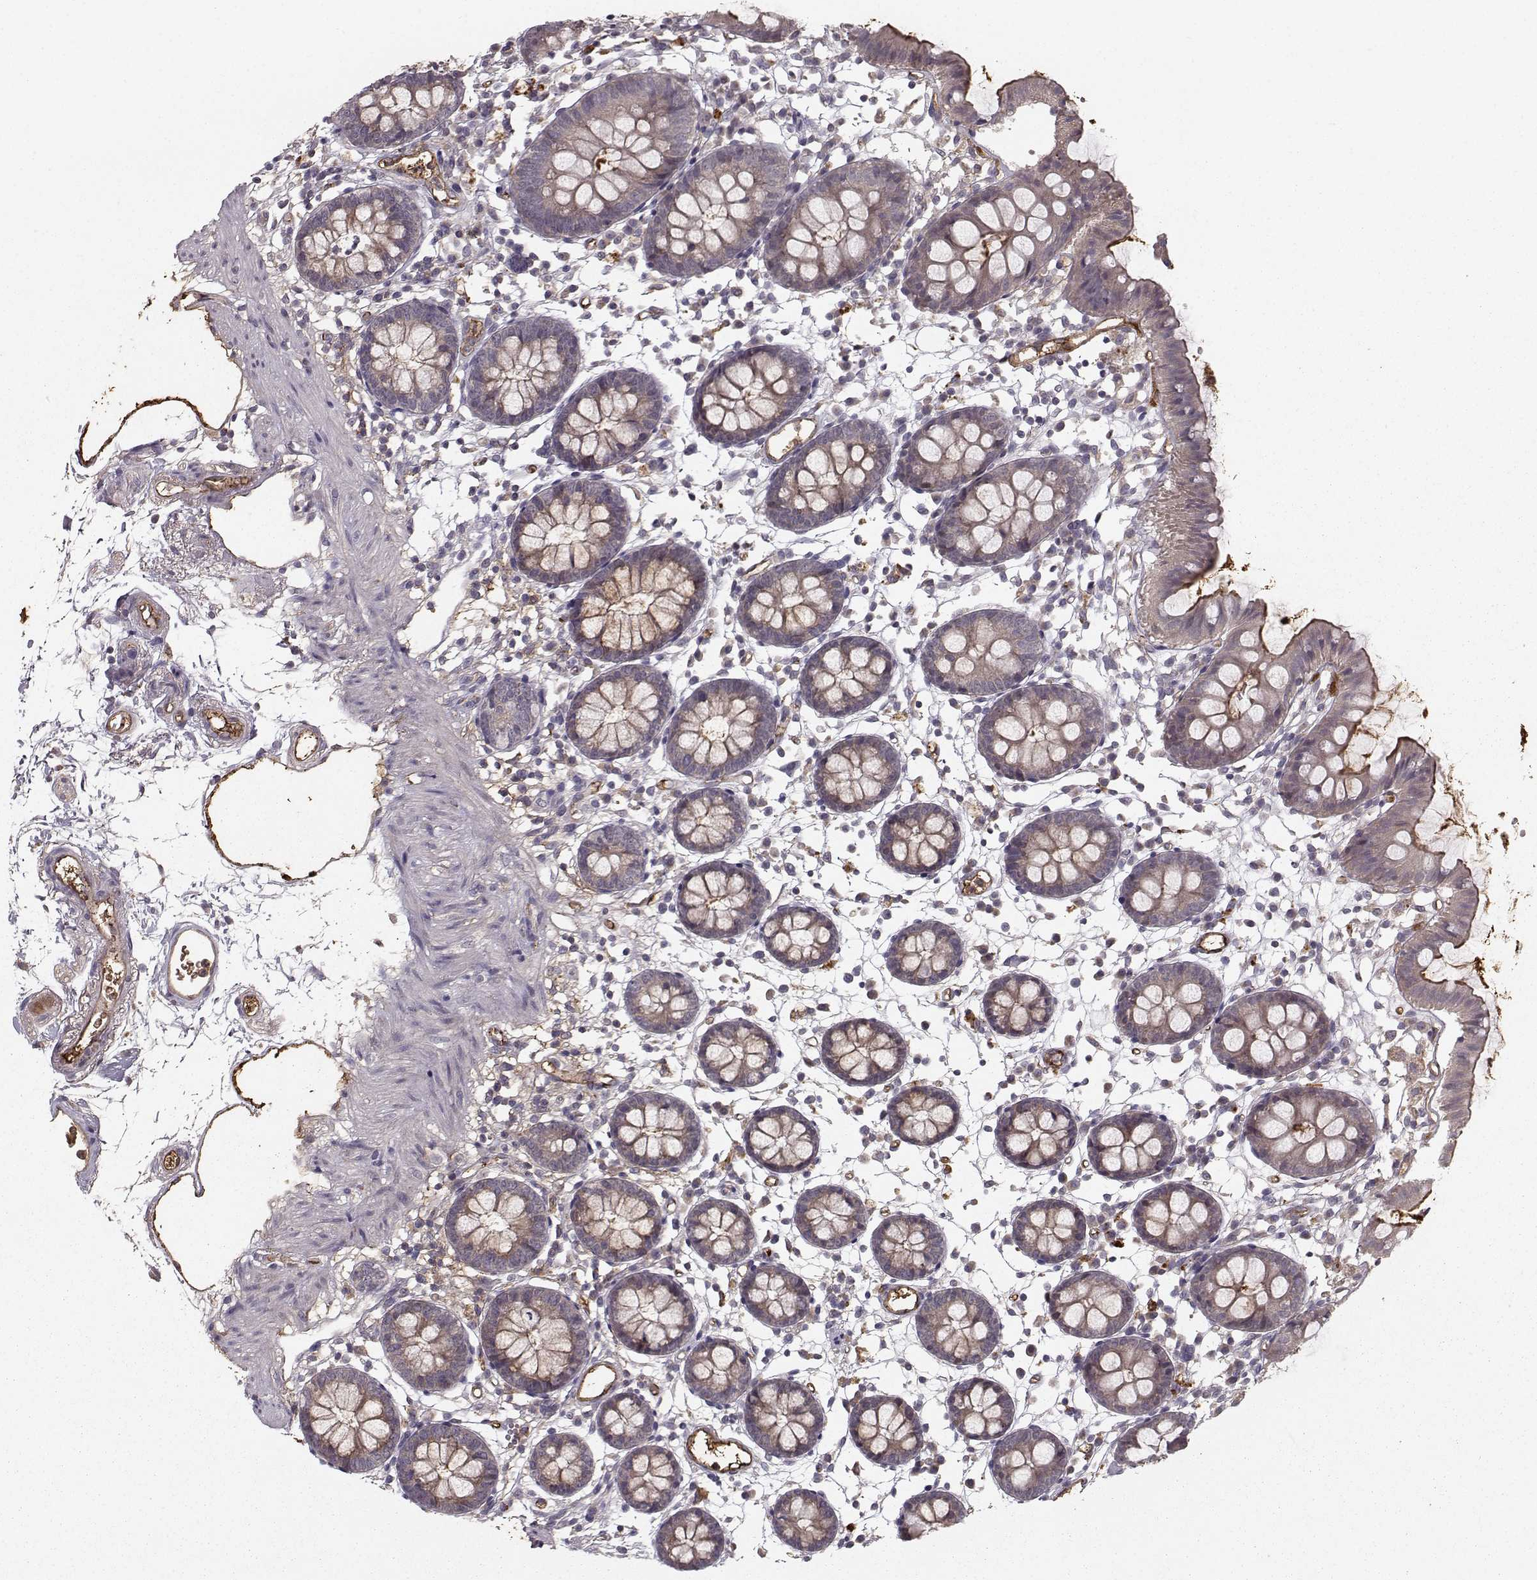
{"staining": {"intensity": "moderate", "quantity": "25%-75%", "location": "cytoplasmic/membranous"}, "tissue": "colon", "cell_type": "Endothelial cells", "image_type": "normal", "snomed": [{"axis": "morphology", "description": "Normal tissue, NOS"}, {"axis": "topography", "description": "Colon"}], "caption": "Colon stained with DAB (3,3'-diaminobenzidine) immunohistochemistry (IHC) demonstrates medium levels of moderate cytoplasmic/membranous staining in about 25%-75% of endothelial cells.", "gene": "WNT6", "patient": {"sex": "female", "age": 84}}